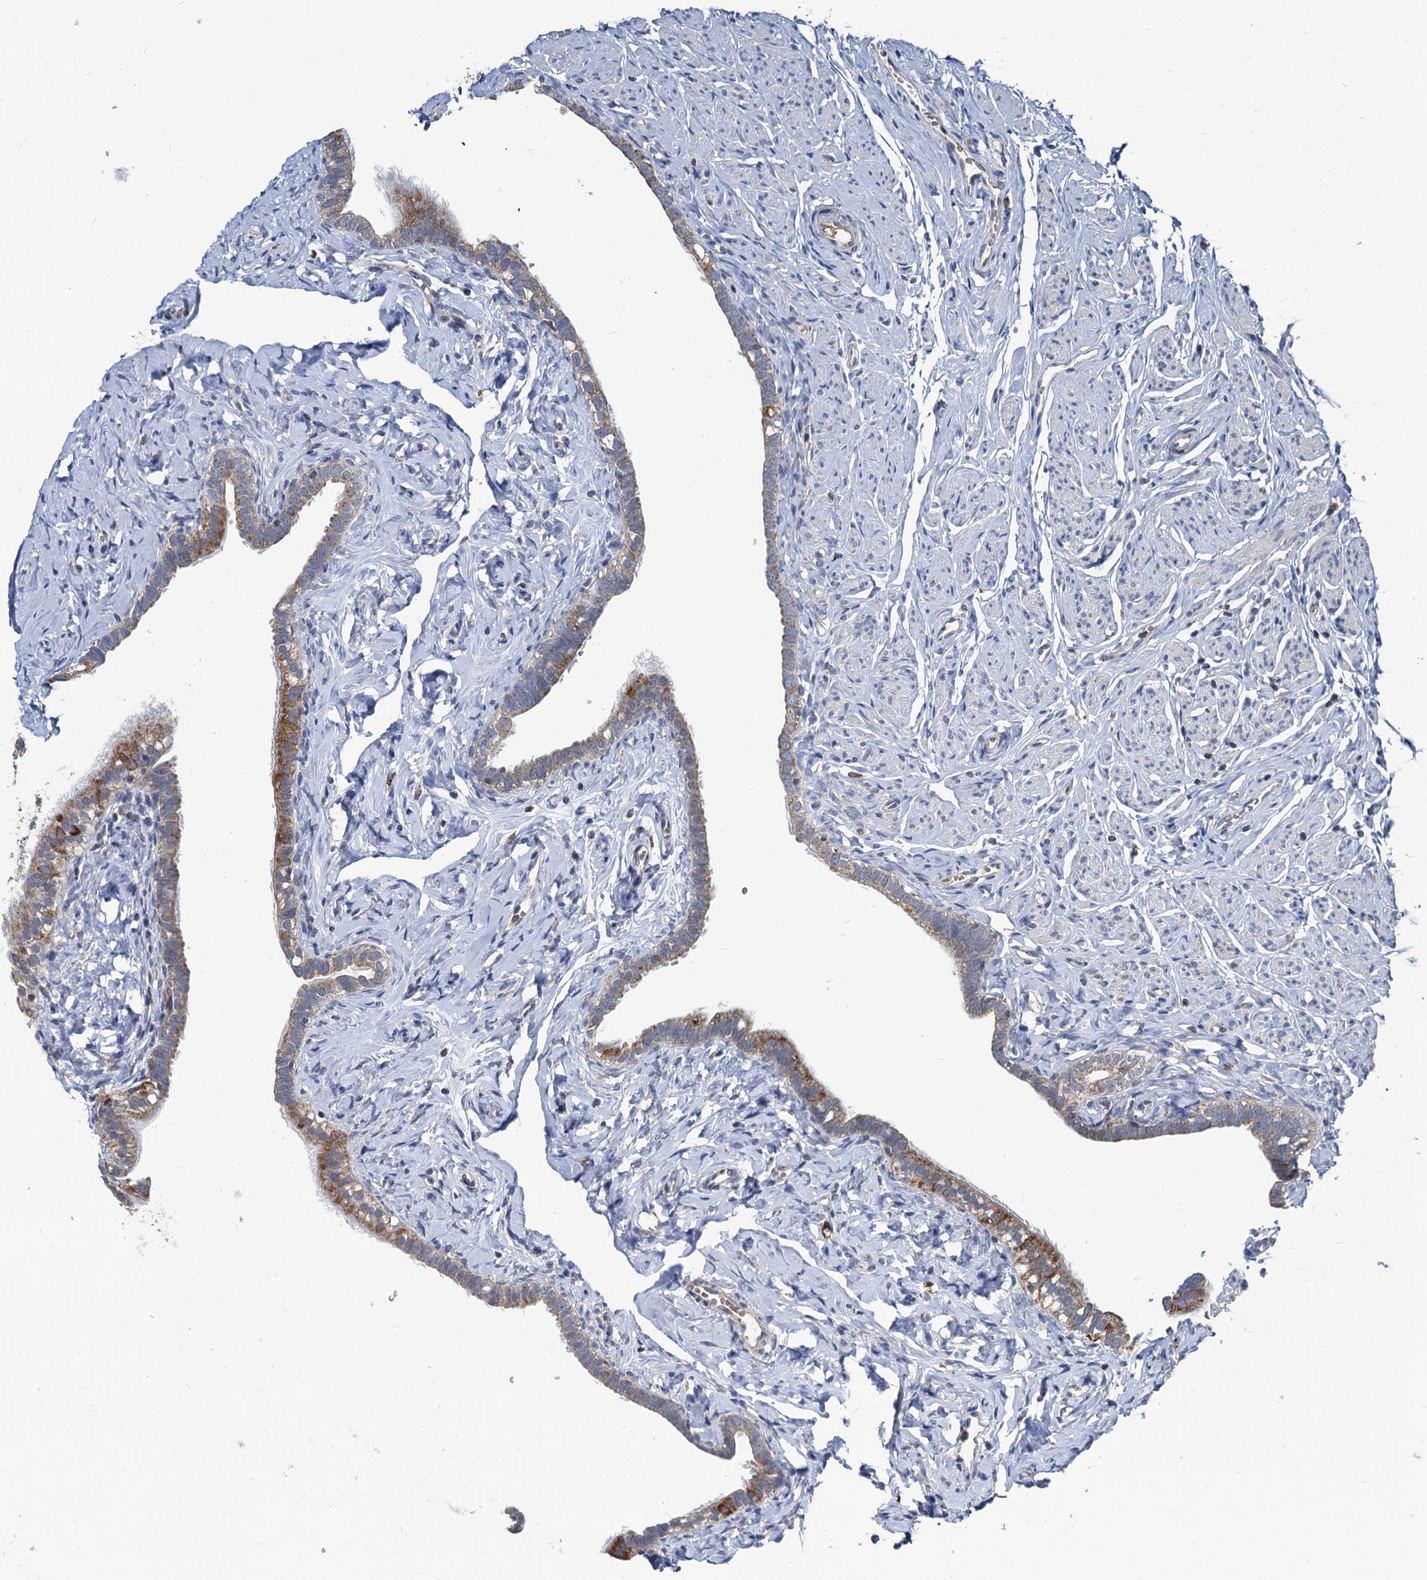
{"staining": {"intensity": "moderate", "quantity": "25%-75%", "location": "cytoplasmic/membranous"}, "tissue": "fallopian tube", "cell_type": "Glandular cells", "image_type": "normal", "snomed": [{"axis": "morphology", "description": "Normal tissue, NOS"}, {"axis": "topography", "description": "Fallopian tube"}], "caption": "Protein staining by IHC displays moderate cytoplasmic/membranous positivity in approximately 25%-75% of glandular cells in benign fallopian tube. The protein is stained brown, and the nuclei are stained in blue (DAB IHC with brightfield microscopy, high magnification).", "gene": "METTL4", "patient": {"sex": "female", "age": 66}}